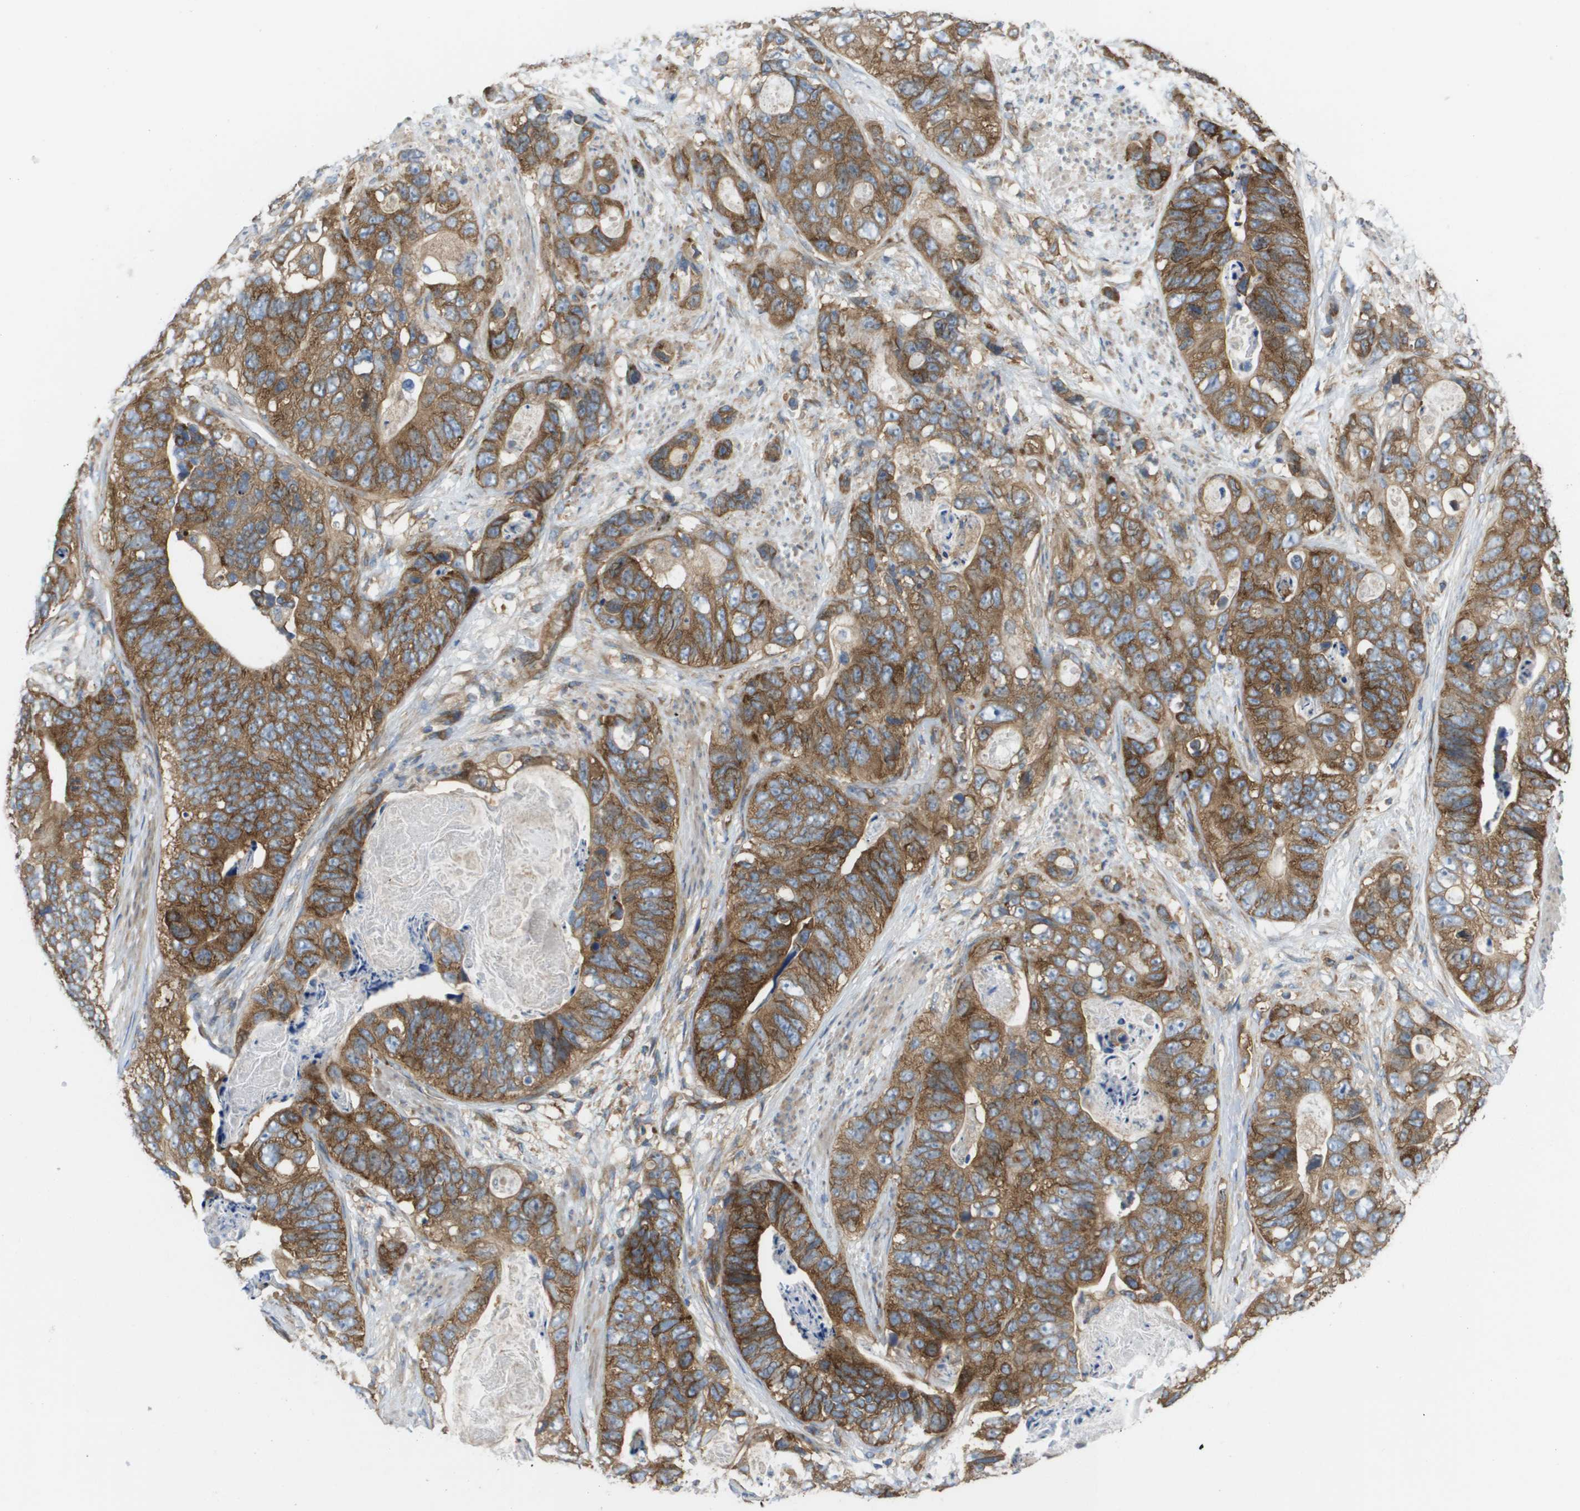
{"staining": {"intensity": "moderate", "quantity": ">75%", "location": "cytoplasmic/membranous"}, "tissue": "stomach cancer", "cell_type": "Tumor cells", "image_type": "cancer", "snomed": [{"axis": "morphology", "description": "Adenocarcinoma, NOS"}, {"axis": "topography", "description": "Stomach"}], "caption": "This micrograph displays IHC staining of stomach cancer (adenocarcinoma), with medium moderate cytoplasmic/membranous staining in about >75% of tumor cells.", "gene": "EIF4G2", "patient": {"sex": "female", "age": 89}}